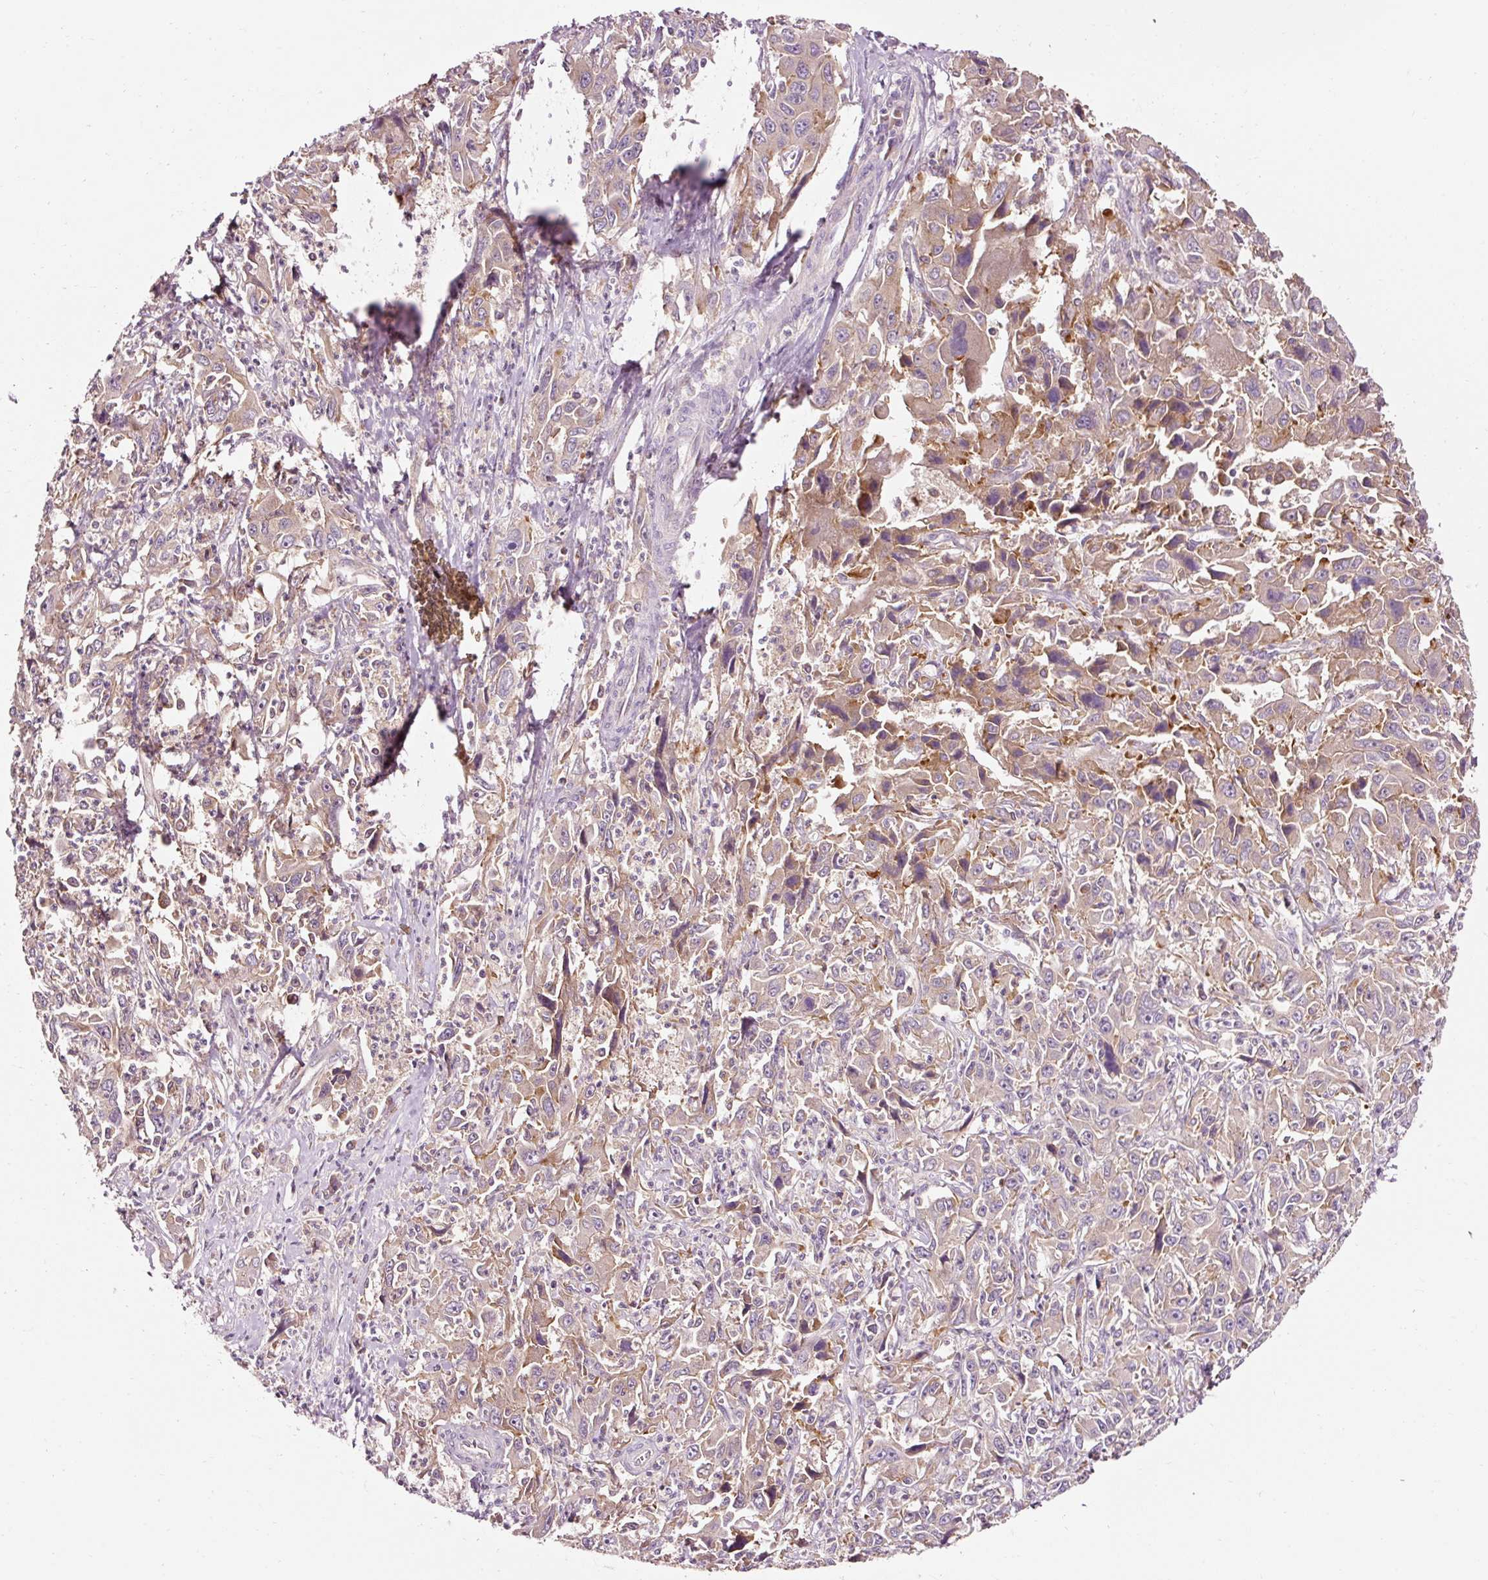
{"staining": {"intensity": "weak", "quantity": "<25%", "location": "cytoplasmic/membranous"}, "tissue": "liver cancer", "cell_type": "Tumor cells", "image_type": "cancer", "snomed": [{"axis": "morphology", "description": "Carcinoma, Hepatocellular, NOS"}, {"axis": "topography", "description": "Liver"}], "caption": "High power microscopy micrograph of an immunohistochemistry (IHC) image of liver cancer (hepatocellular carcinoma), revealing no significant expression in tumor cells. (Immunohistochemistry (ihc), brightfield microscopy, high magnification).", "gene": "NAPA", "patient": {"sex": "male", "age": 63}}